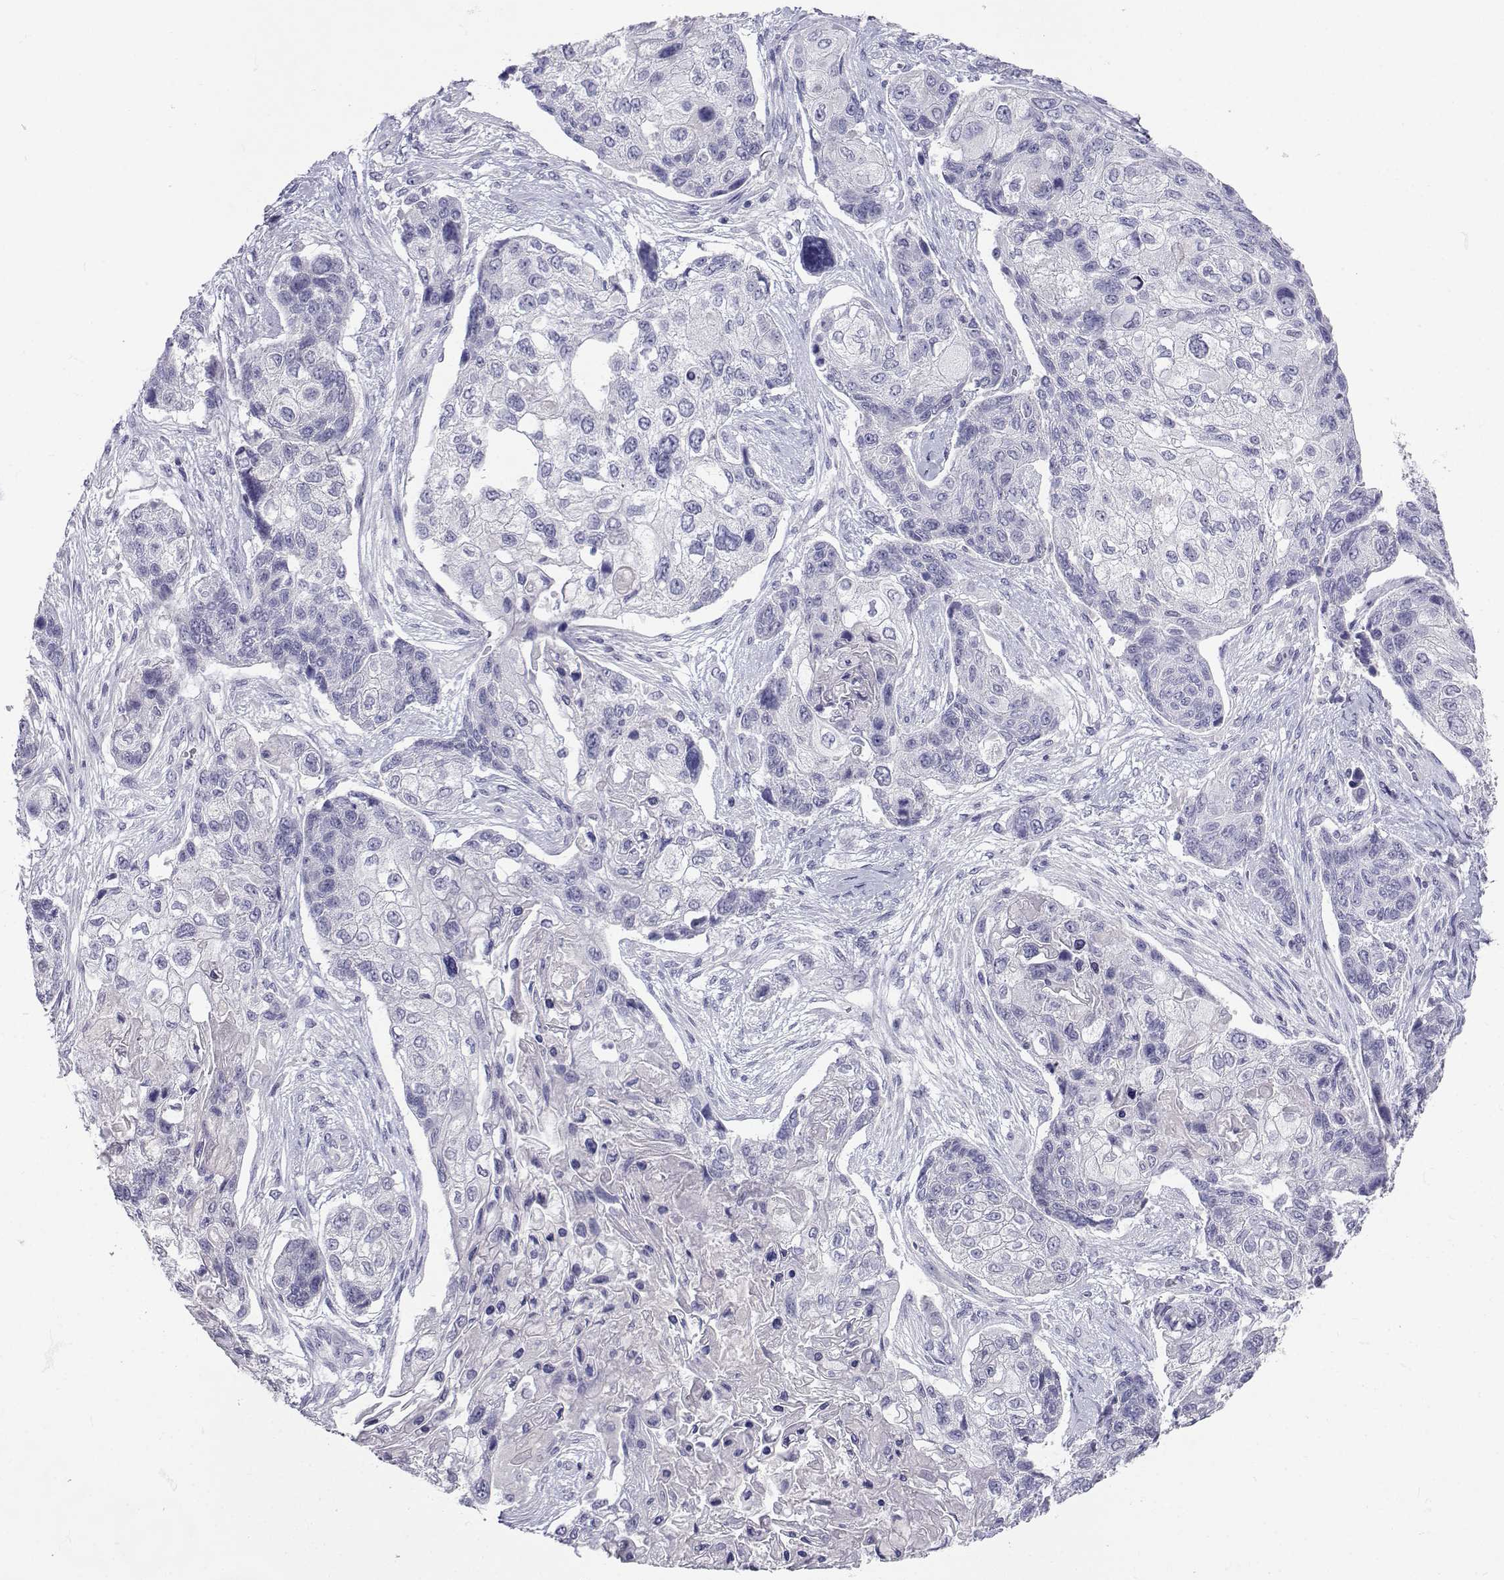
{"staining": {"intensity": "negative", "quantity": "none", "location": "none"}, "tissue": "lung cancer", "cell_type": "Tumor cells", "image_type": "cancer", "snomed": [{"axis": "morphology", "description": "Squamous cell carcinoma, NOS"}, {"axis": "topography", "description": "Lung"}], "caption": "Protein analysis of lung squamous cell carcinoma reveals no significant positivity in tumor cells.", "gene": "SLC6A3", "patient": {"sex": "male", "age": 69}}